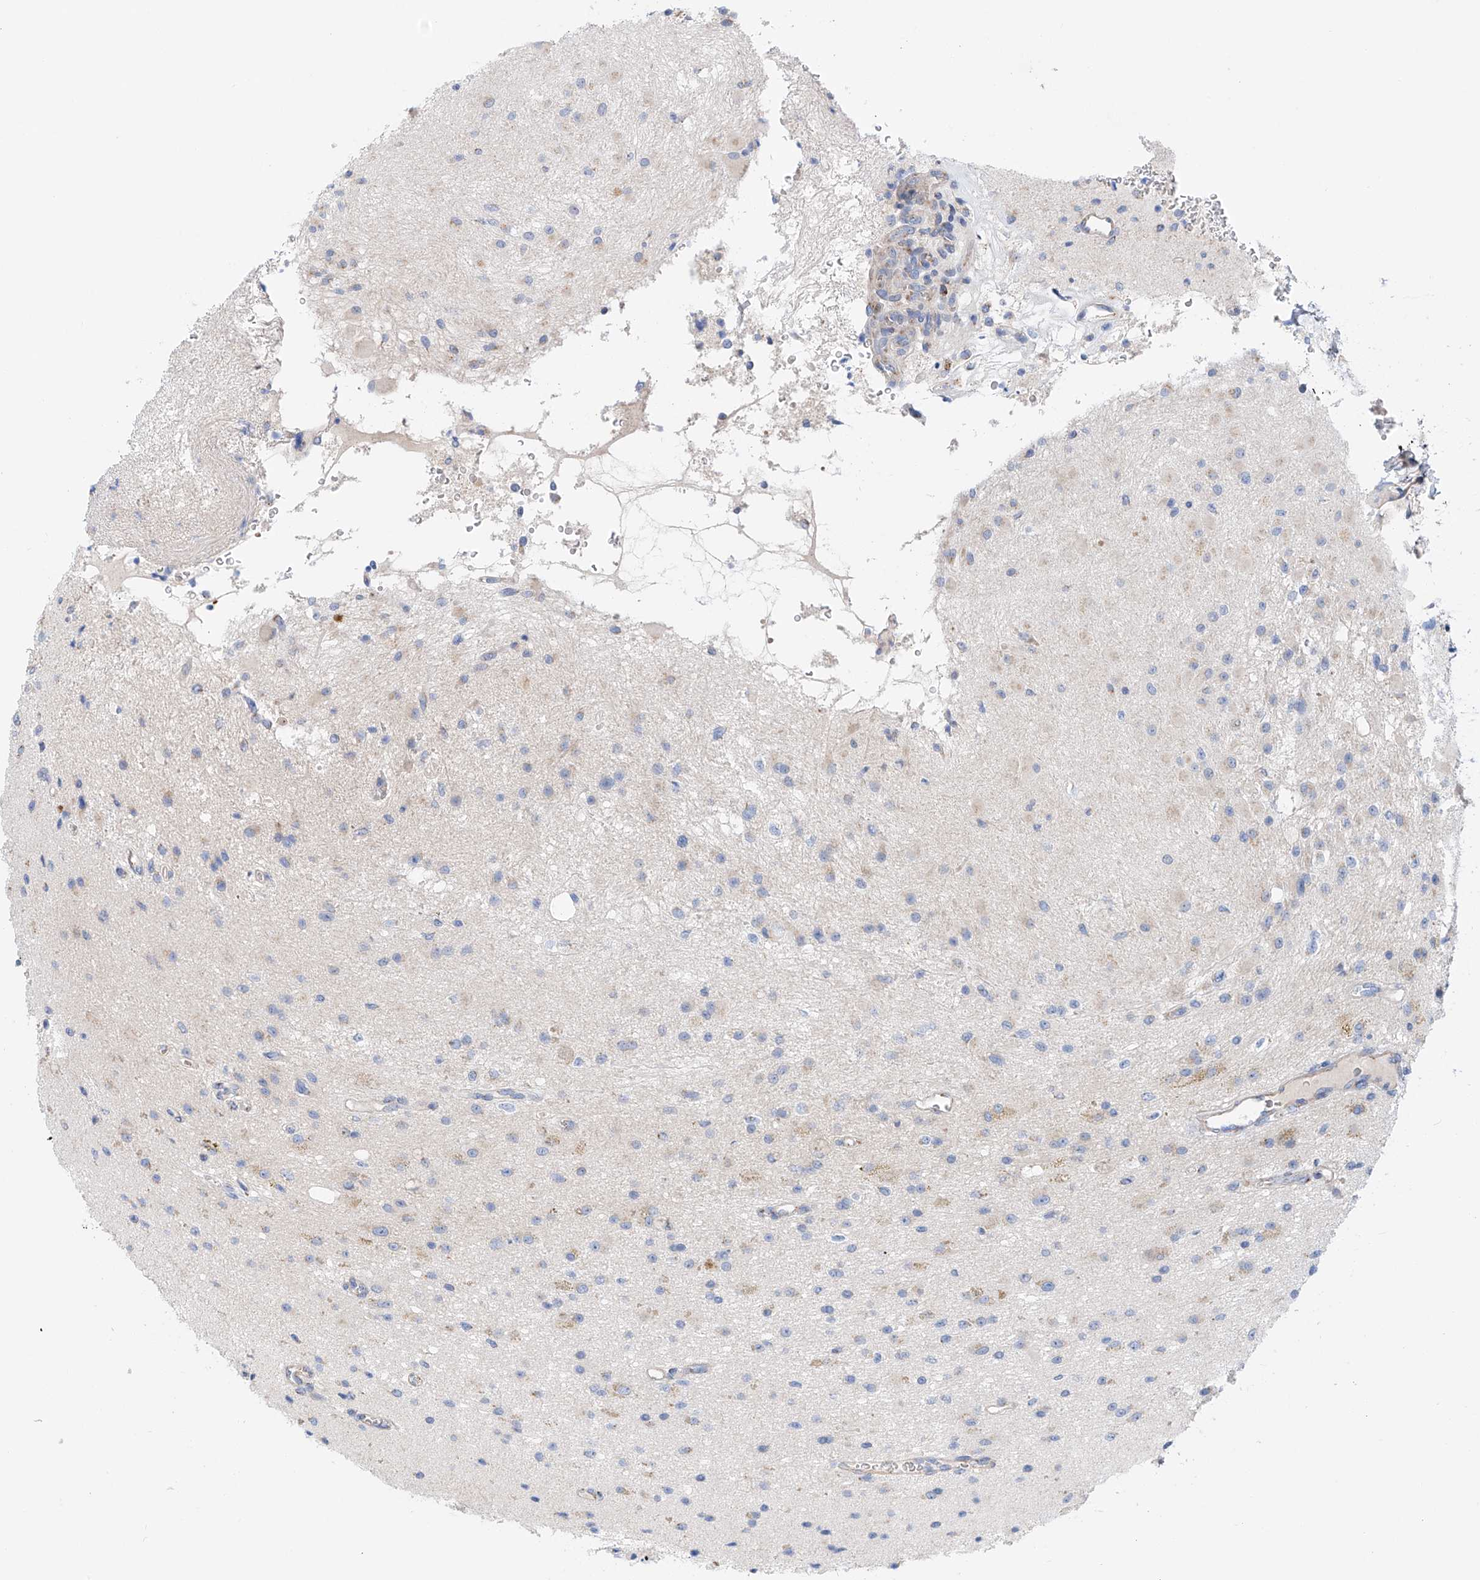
{"staining": {"intensity": "negative", "quantity": "none", "location": "none"}, "tissue": "glioma", "cell_type": "Tumor cells", "image_type": "cancer", "snomed": [{"axis": "morphology", "description": "Glioma, malignant, High grade"}, {"axis": "topography", "description": "Brain"}], "caption": "An image of human glioma is negative for staining in tumor cells.", "gene": "SLC22A7", "patient": {"sex": "male", "age": 34}}